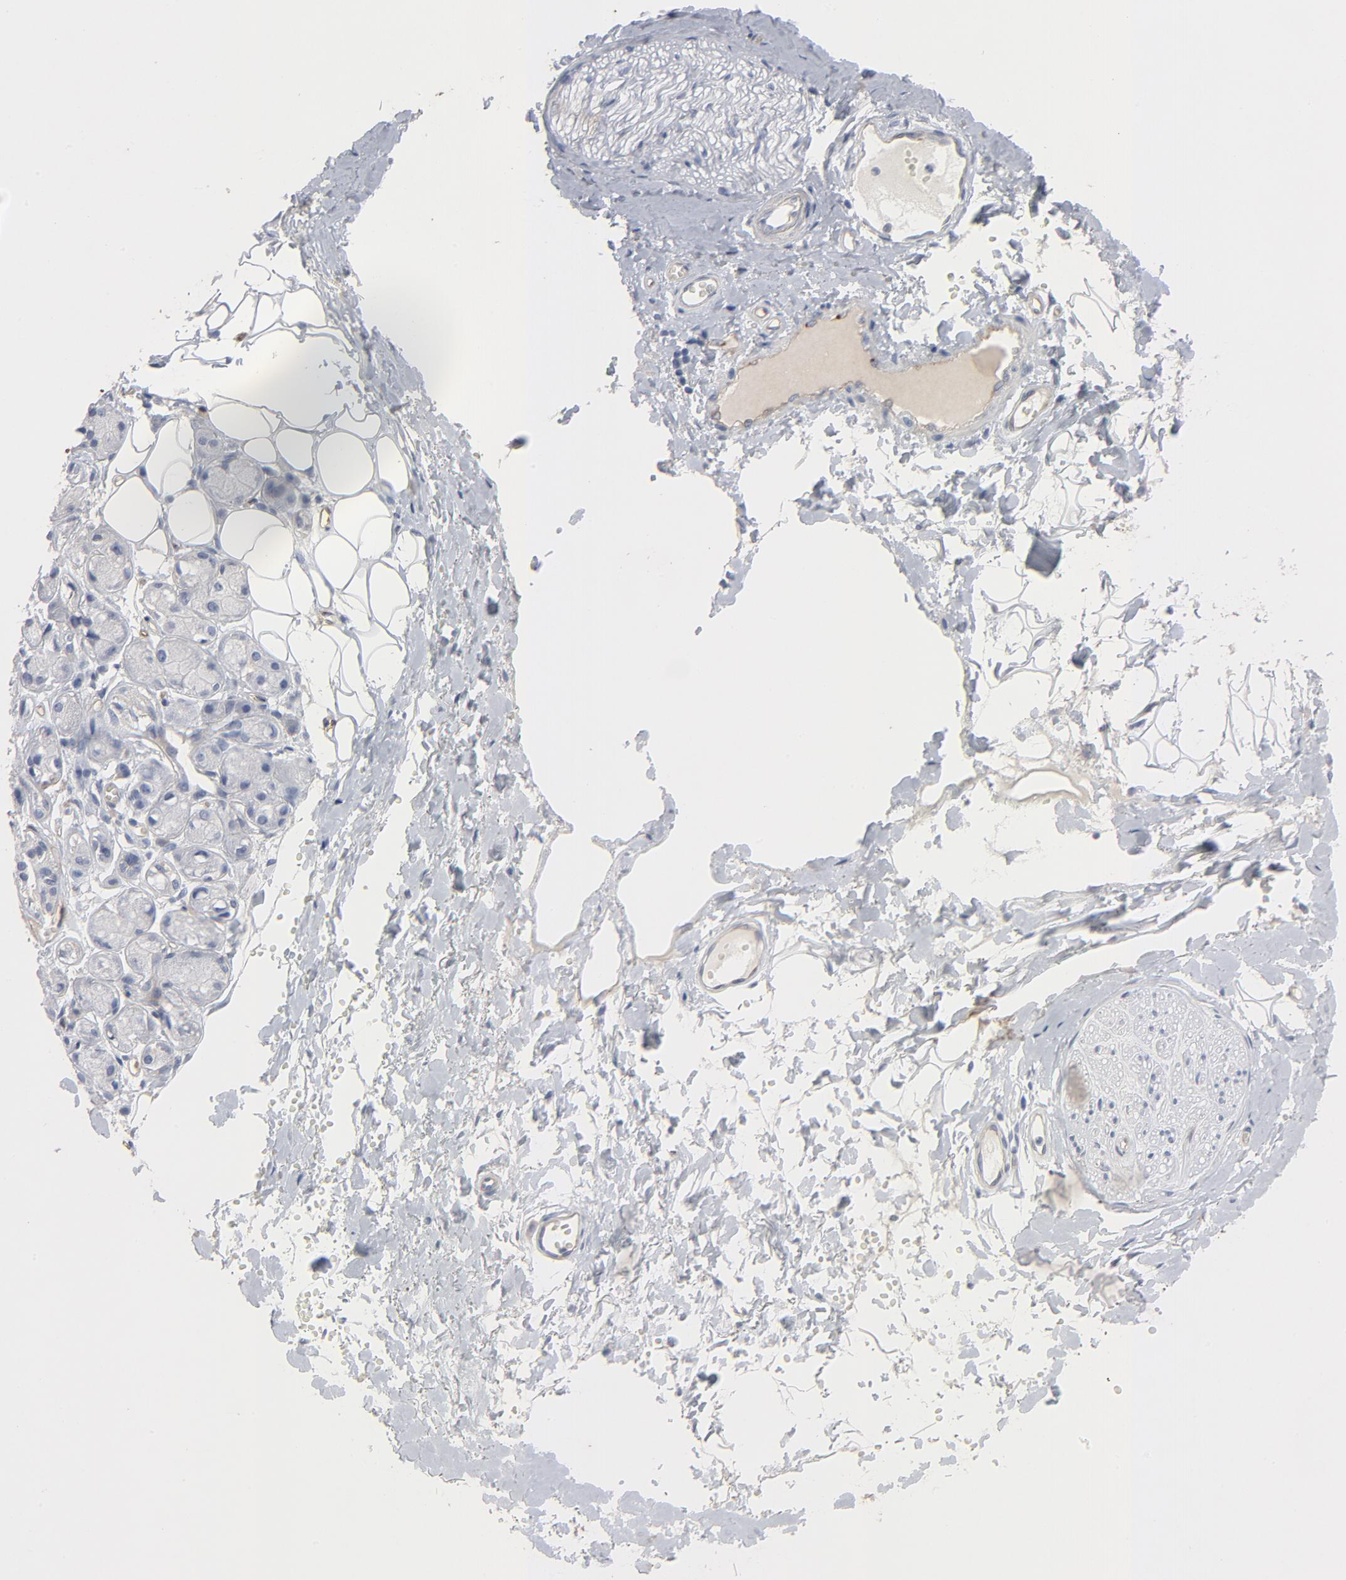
{"staining": {"intensity": "moderate", "quantity": "25%-75%", "location": "cytoplasmic/membranous"}, "tissue": "adipose tissue", "cell_type": "Adipocytes", "image_type": "normal", "snomed": [{"axis": "morphology", "description": "Normal tissue, NOS"}, {"axis": "morphology", "description": "Inflammation, NOS"}, {"axis": "topography", "description": "Salivary gland"}, {"axis": "topography", "description": "Peripheral nerve tissue"}], "caption": "Adipose tissue stained with DAB immunohistochemistry (IHC) reveals medium levels of moderate cytoplasmic/membranous expression in about 25%-75% of adipocytes. The staining was performed using DAB, with brown indicating positive protein expression. Nuclei are stained blue with hematoxylin.", "gene": "KDR", "patient": {"sex": "female", "age": 75}}